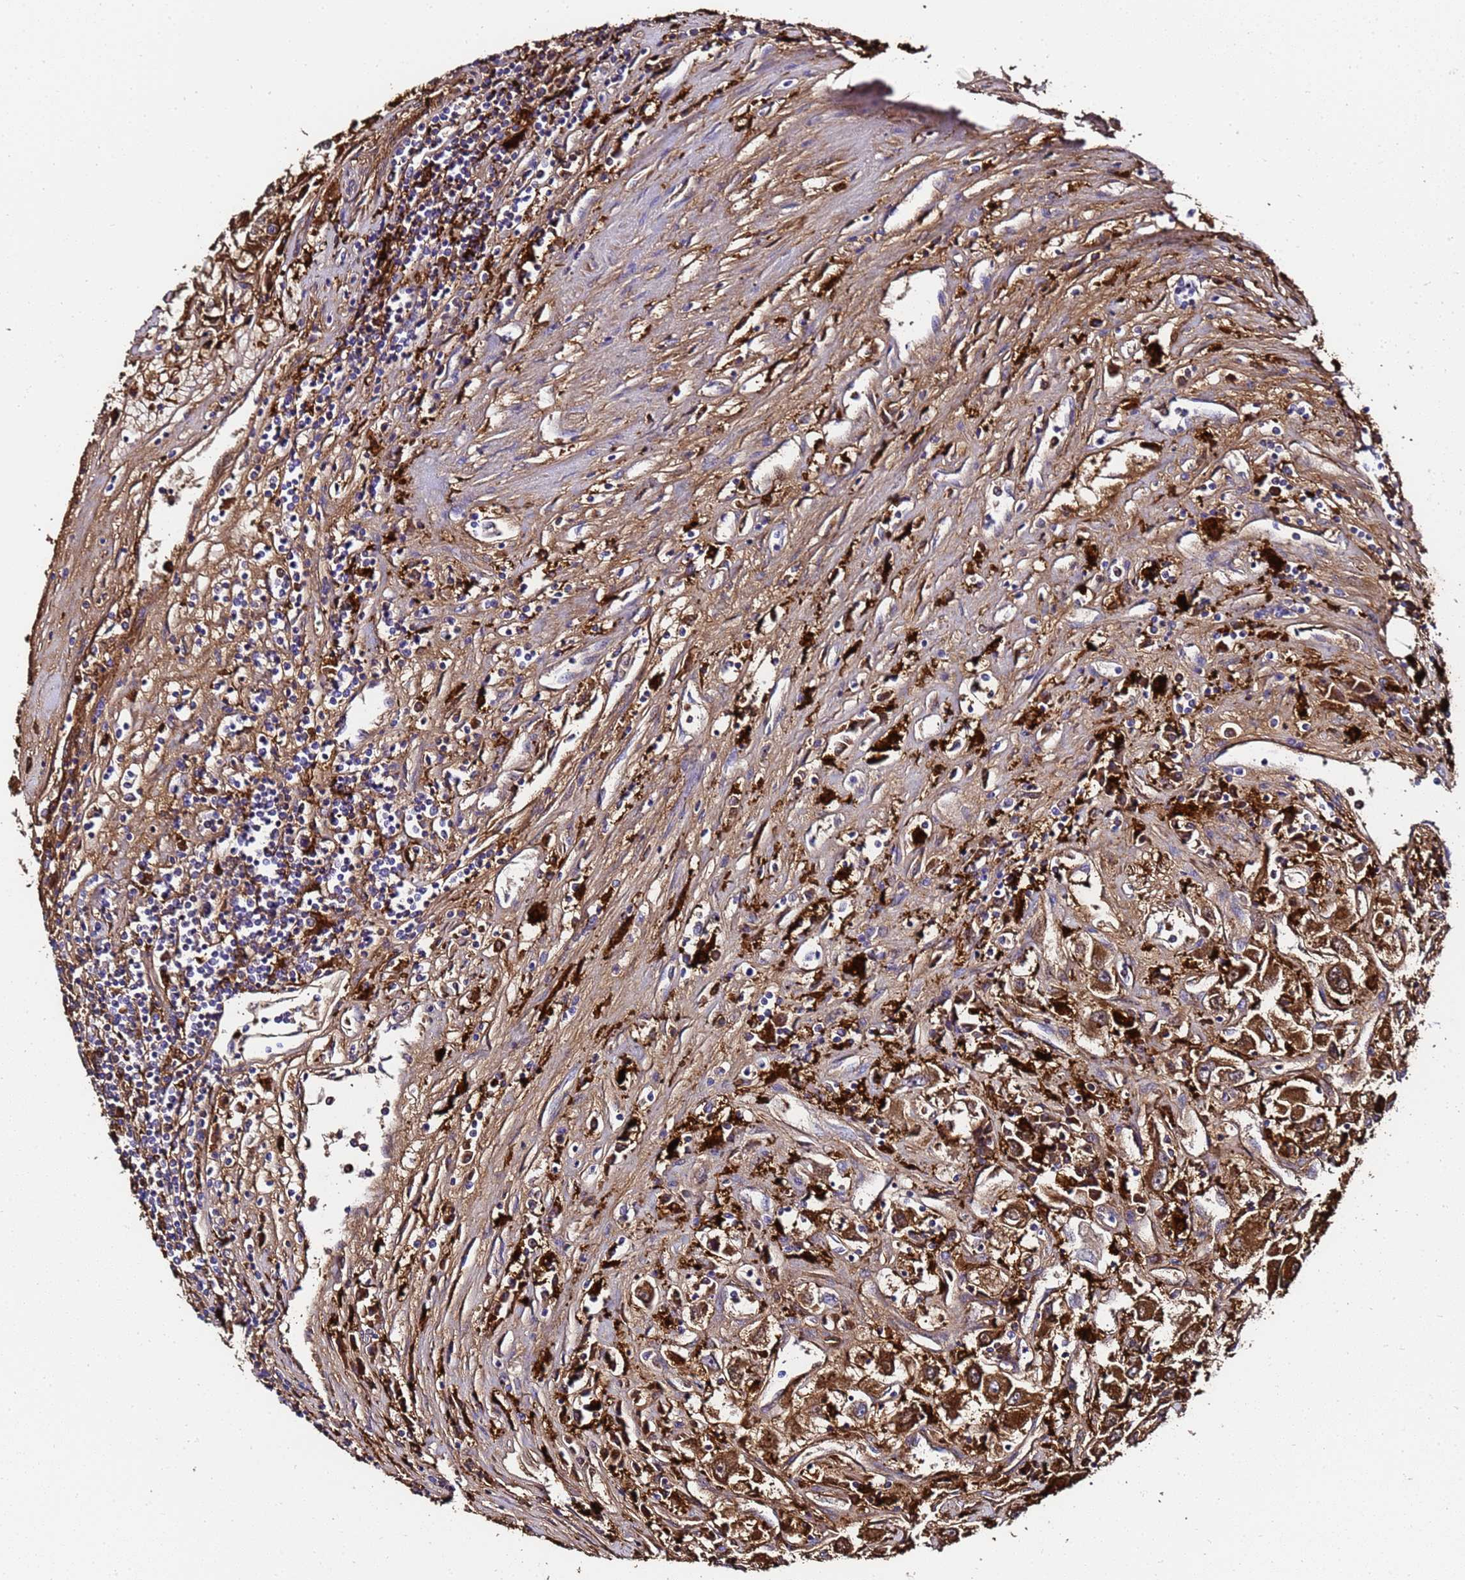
{"staining": {"intensity": "strong", "quantity": ">75%", "location": "cytoplasmic/membranous"}, "tissue": "renal cancer", "cell_type": "Tumor cells", "image_type": "cancer", "snomed": [{"axis": "morphology", "description": "Adenocarcinoma, NOS"}, {"axis": "topography", "description": "Kidney"}], "caption": "DAB immunohistochemical staining of renal cancer (adenocarcinoma) demonstrates strong cytoplasmic/membranous protein staining in approximately >75% of tumor cells.", "gene": "FTL", "patient": {"sex": "female", "age": 52}}